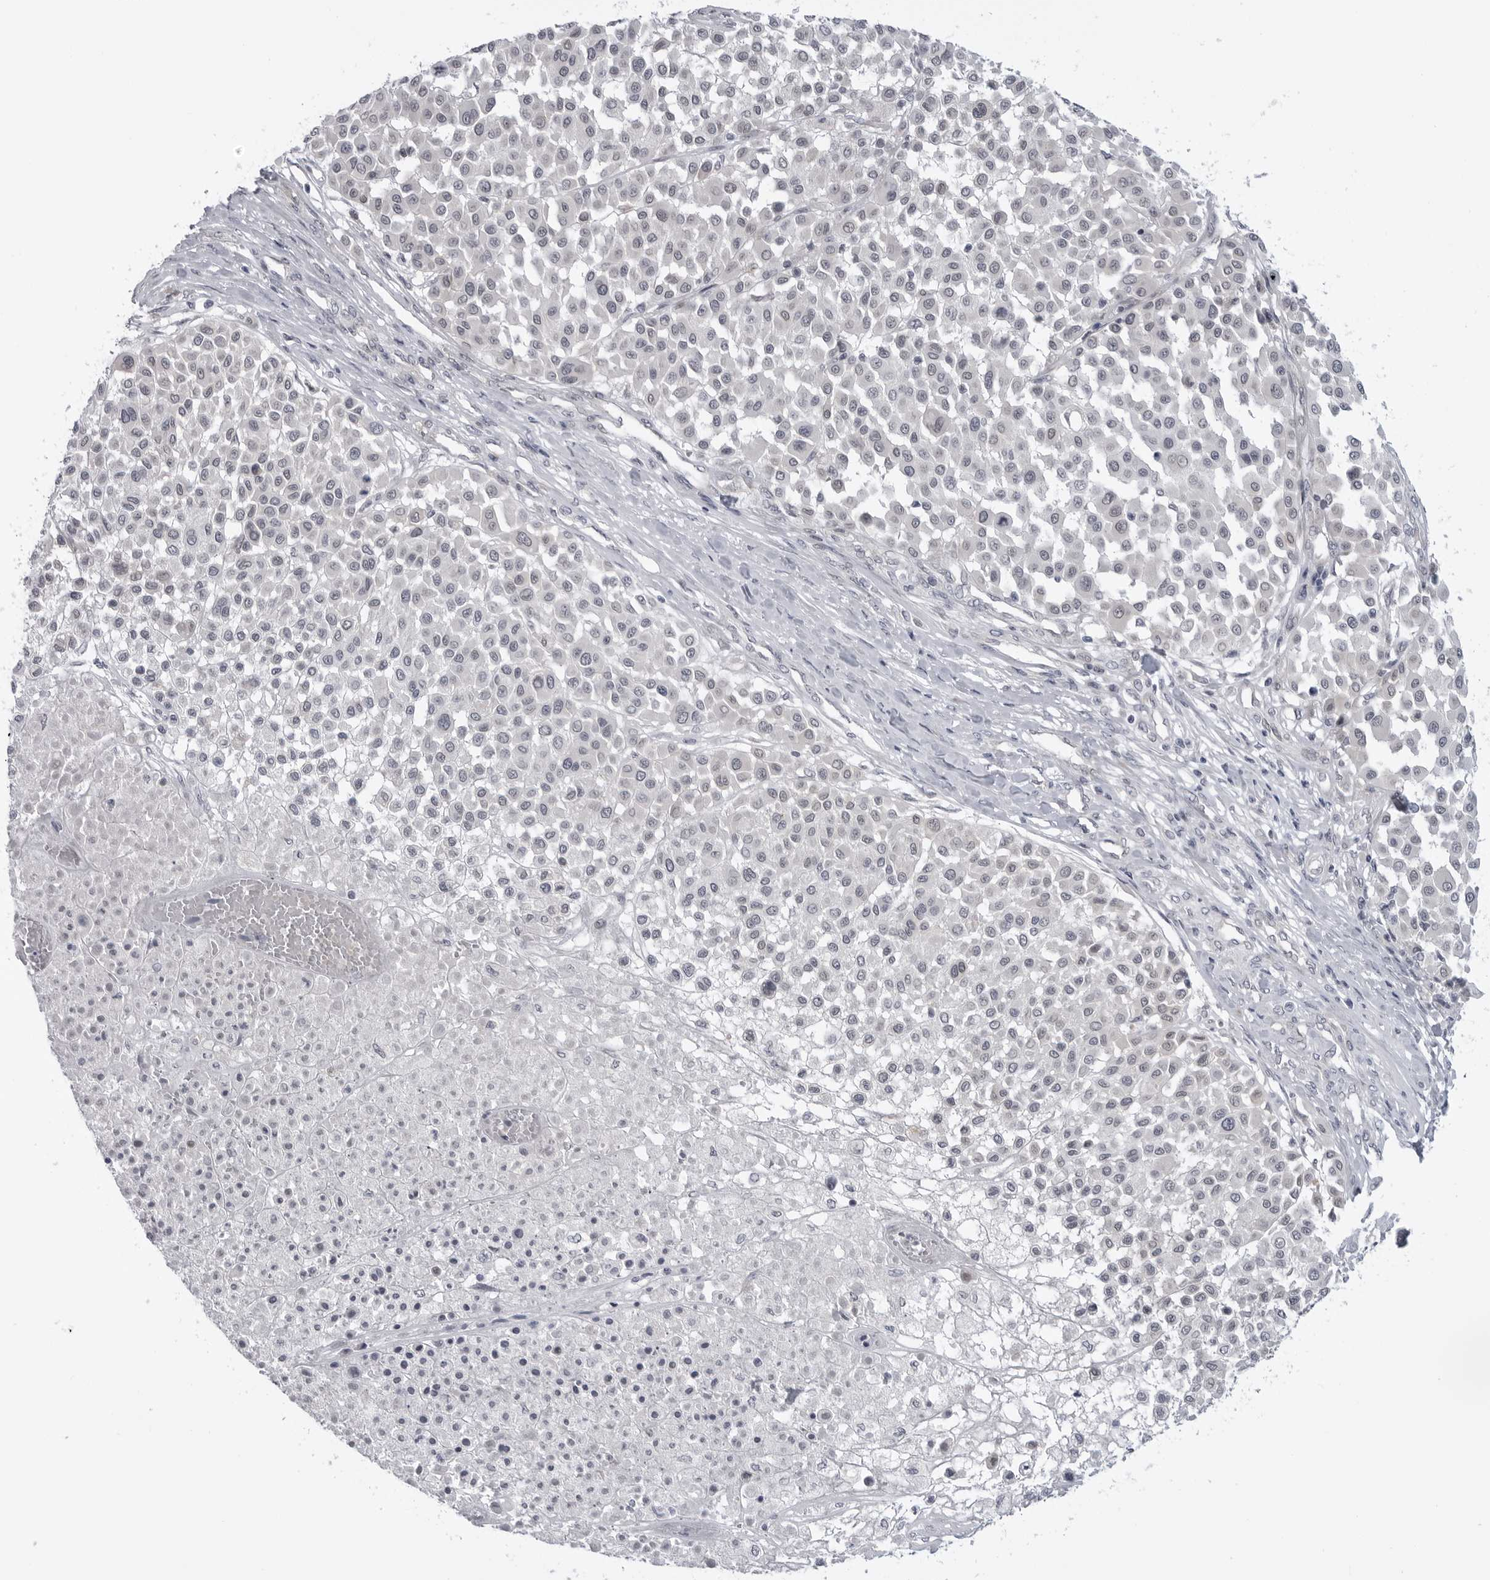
{"staining": {"intensity": "negative", "quantity": "none", "location": "none"}, "tissue": "melanoma", "cell_type": "Tumor cells", "image_type": "cancer", "snomed": [{"axis": "morphology", "description": "Malignant melanoma, Metastatic site"}, {"axis": "topography", "description": "Soft tissue"}], "caption": "A high-resolution histopathology image shows immunohistochemistry staining of melanoma, which shows no significant positivity in tumor cells. The staining was performed using DAB (3,3'-diaminobenzidine) to visualize the protein expression in brown, while the nuclei were stained in blue with hematoxylin (Magnification: 20x).", "gene": "LRRC45", "patient": {"sex": "male", "age": 41}}